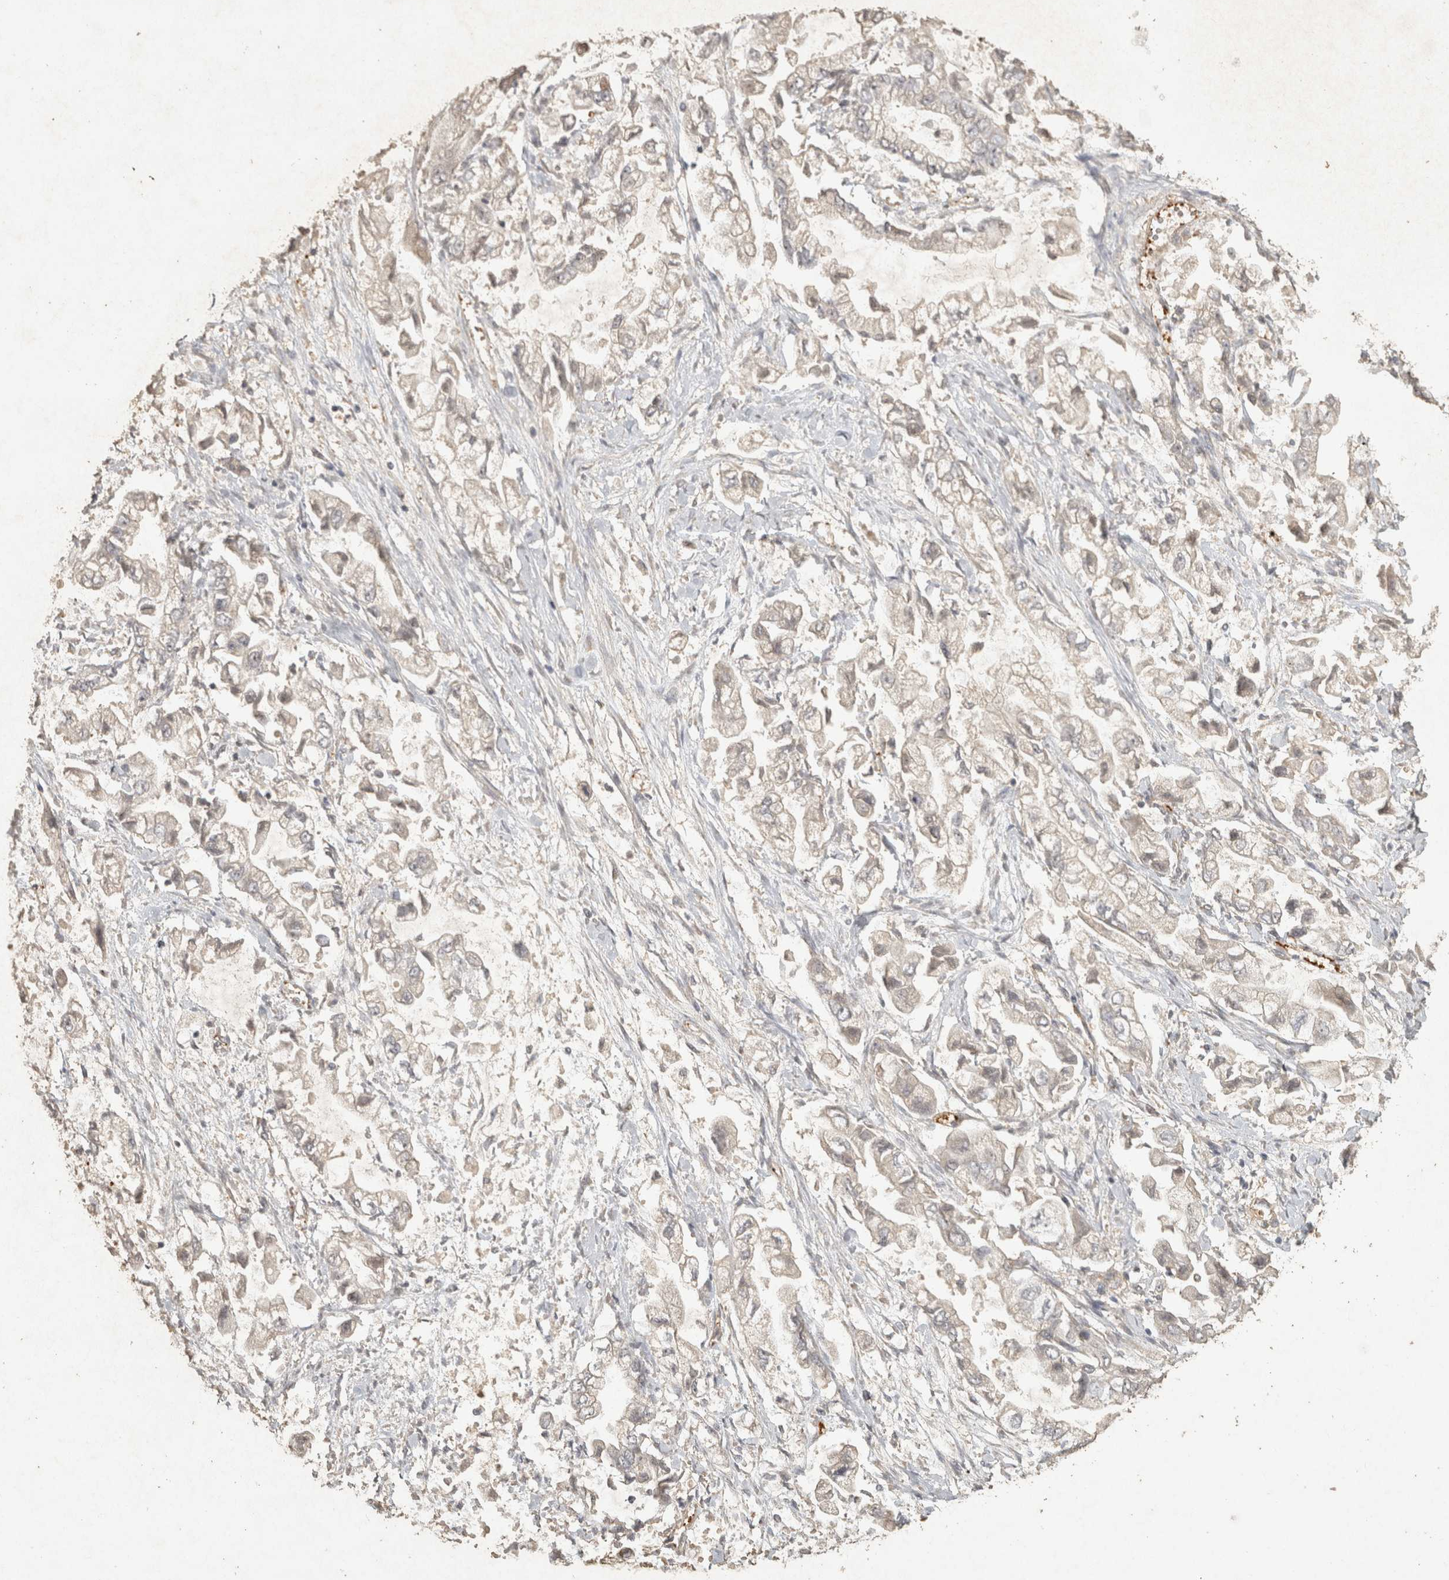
{"staining": {"intensity": "weak", "quantity": "<25%", "location": "cytoplasmic/membranous"}, "tissue": "stomach cancer", "cell_type": "Tumor cells", "image_type": "cancer", "snomed": [{"axis": "morphology", "description": "Normal tissue, NOS"}, {"axis": "morphology", "description": "Adenocarcinoma, NOS"}, {"axis": "topography", "description": "Stomach"}], "caption": "Adenocarcinoma (stomach) was stained to show a protein in brown. There is no significant positivity in tumor cells. (Stains: DAB (3,3'-diaminobenzidine) immunohistochemistry with hematoxylin counter stain, Microscopy: brightfield microscopy at high magnification).", "gene": "OSTN", "patient": {"sex": "male", "age": 62}}